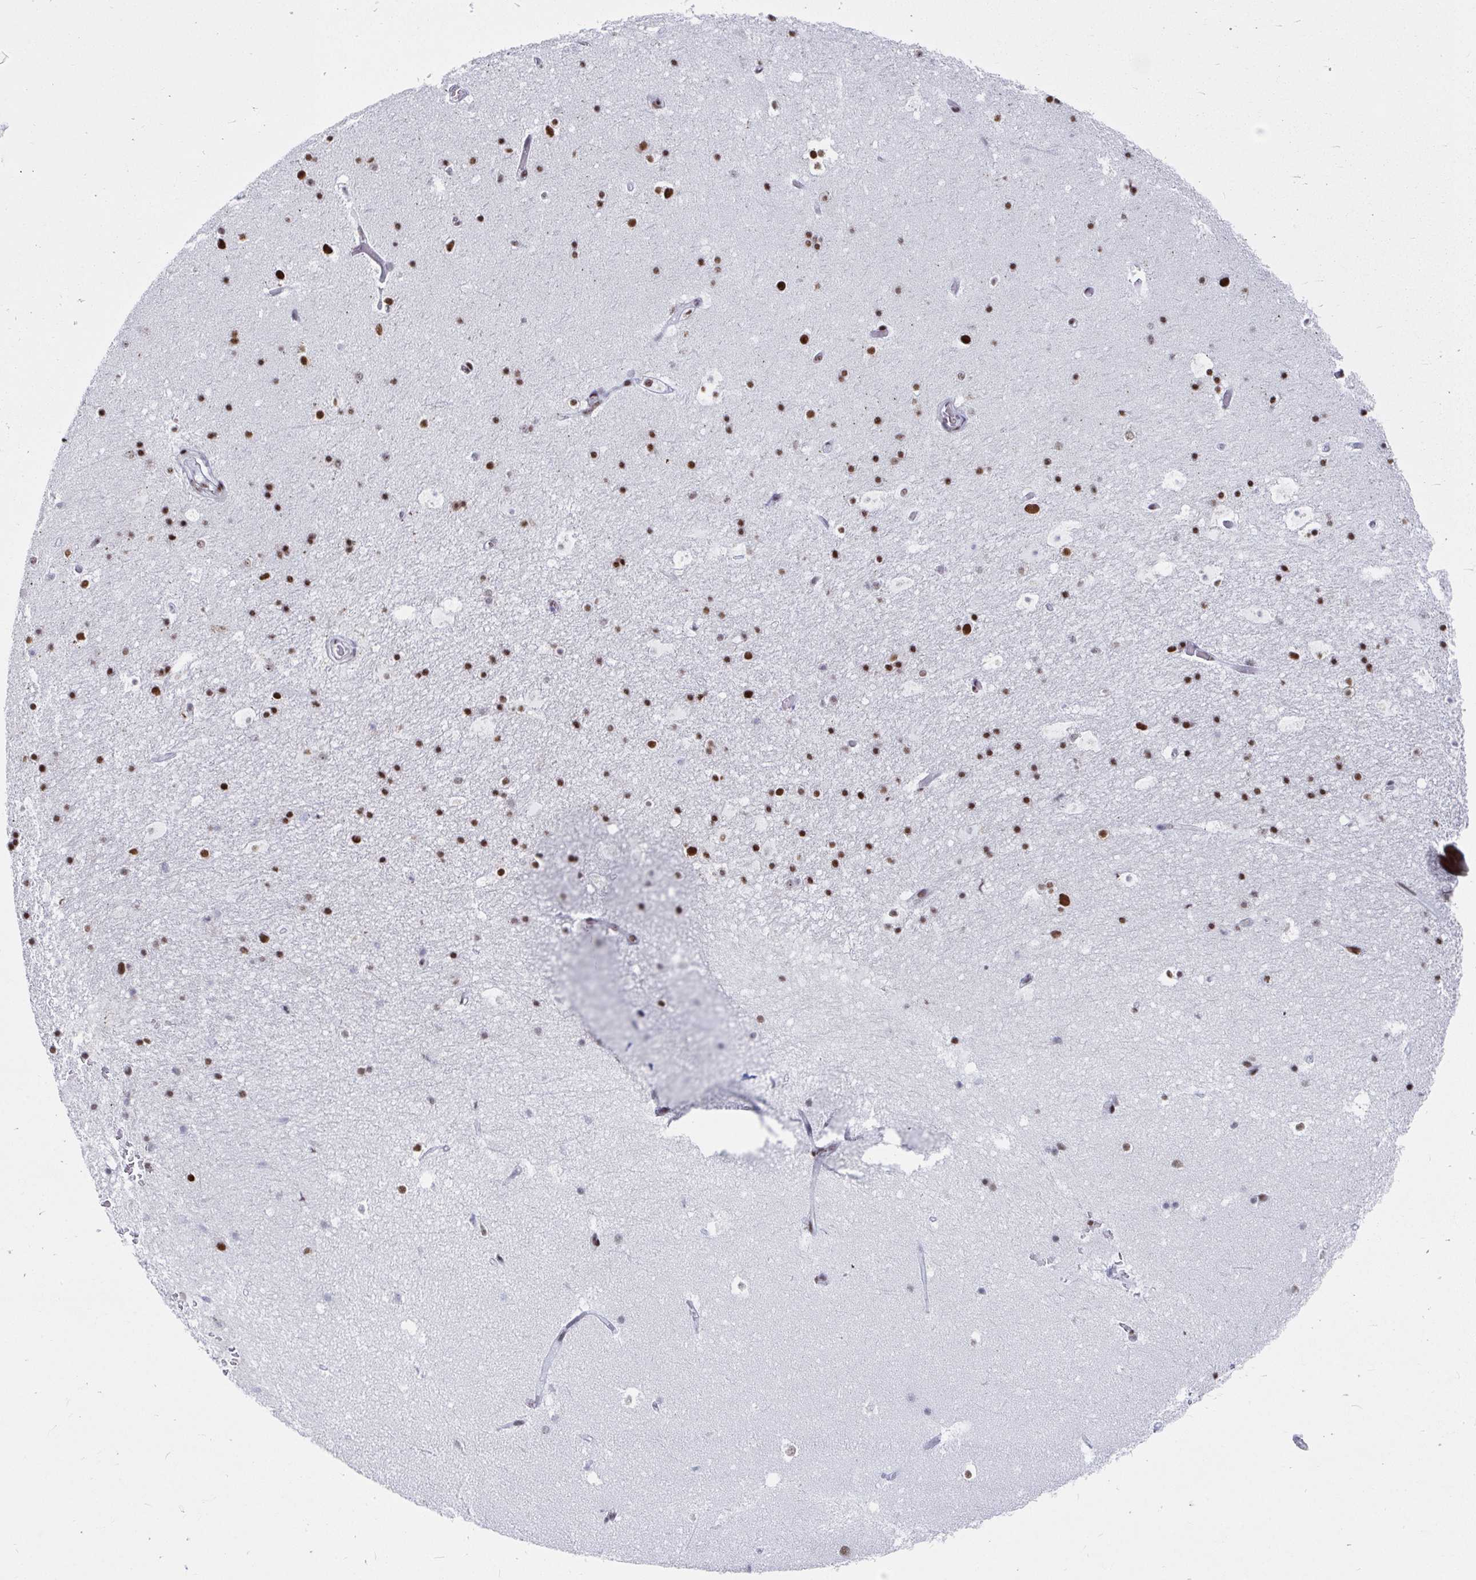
{"staining": {"intensity": "strong", "quantity": "25%-75%", "location": "nuclear"}, "tissue": "hippocampus", "cell_type": "Glial cells", "image_type": "normal", "snomed": [{"axis": "morphology", "description": "Normal tissue, NOS"}, {"axis": "topography", "description": "Hippocampus"}], "caption": "Hippocampus was stained to show a protein in brown. There is high levels of strong nuclear staining in about 25%-75% of glial cells.", "gene": "SIRT7", "patient": {"sex": "male", "age": 26}}